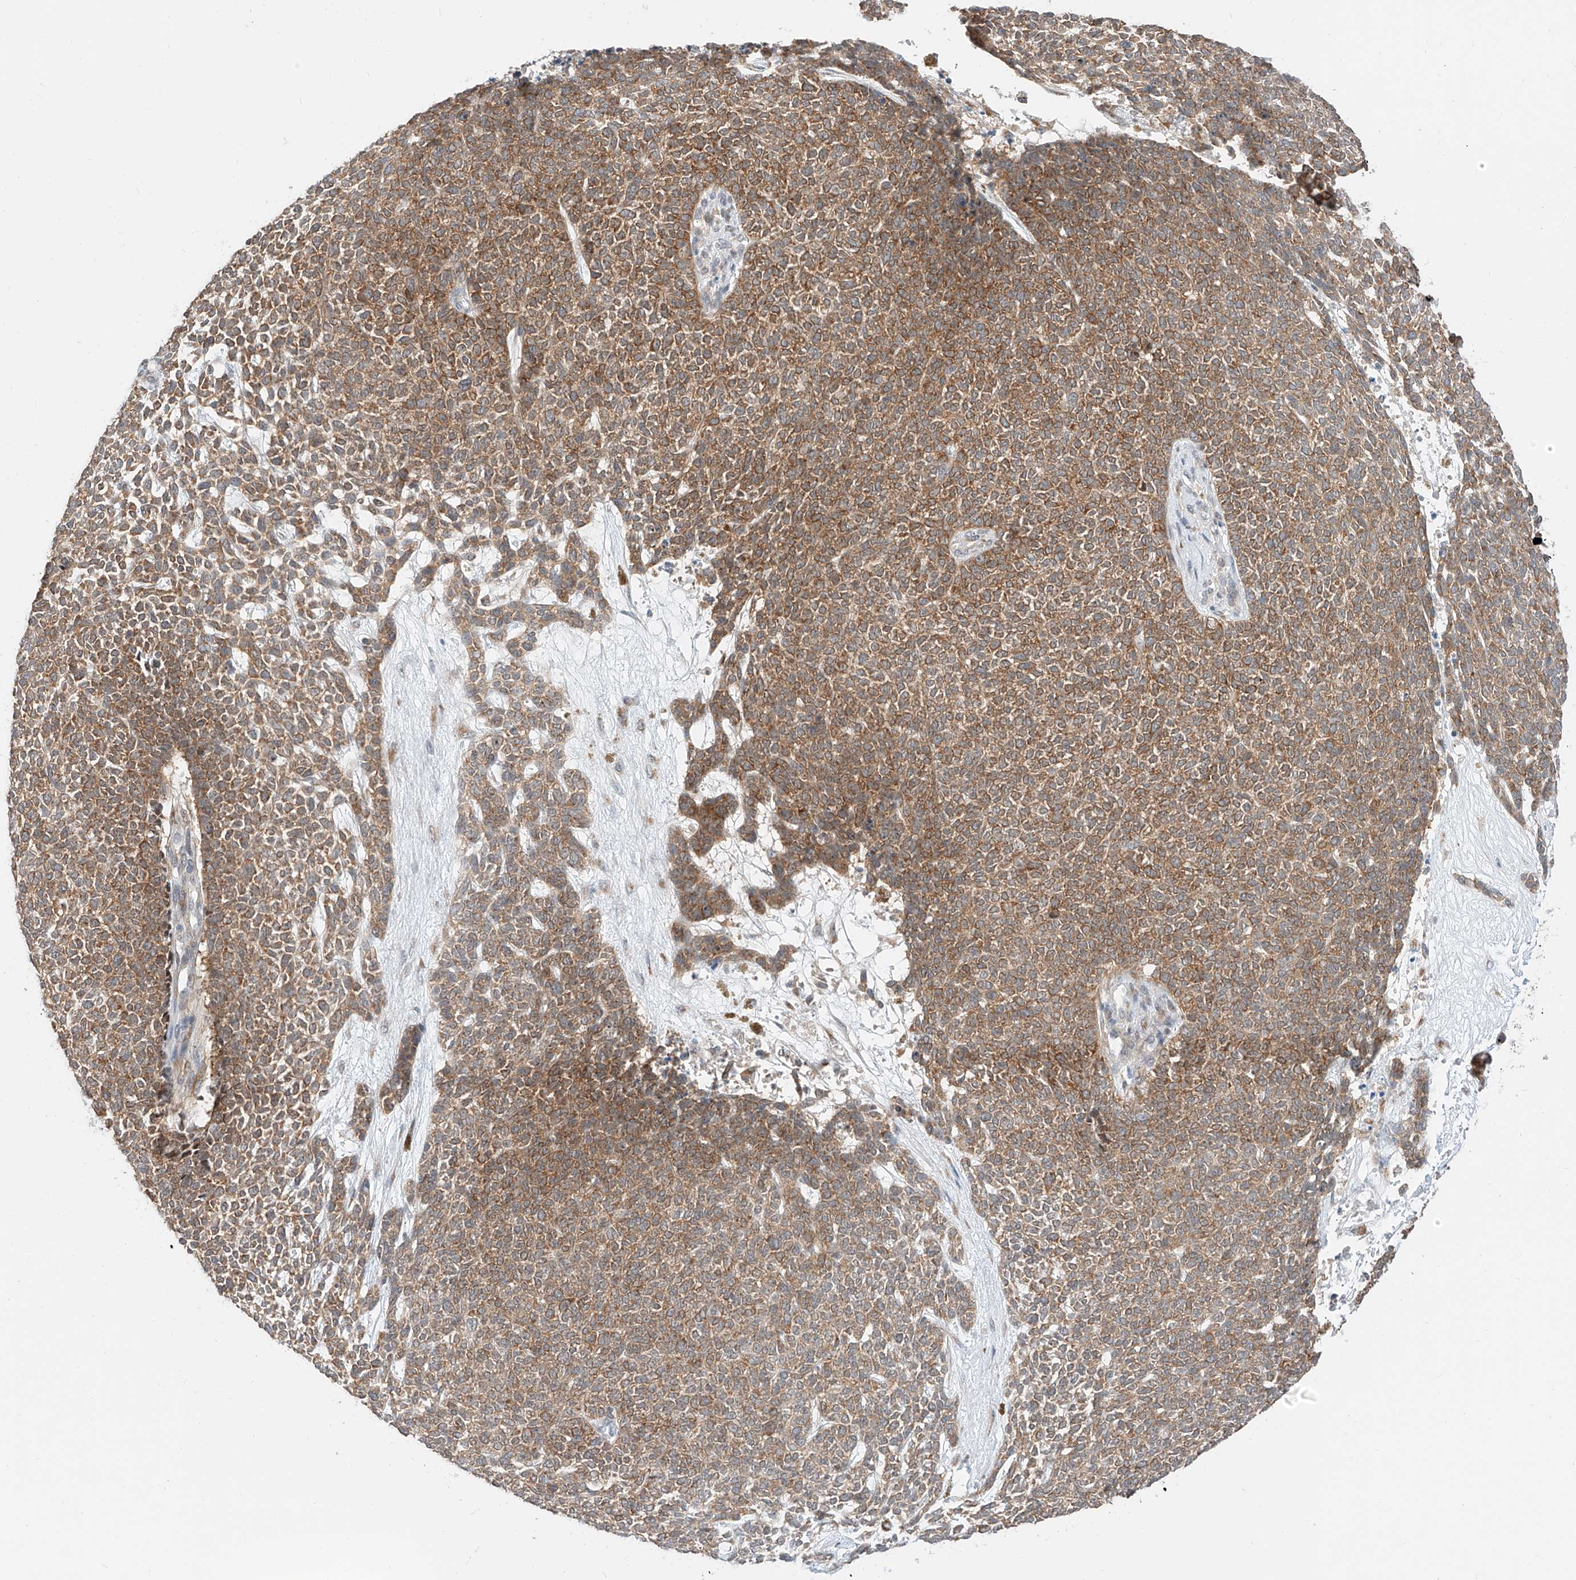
{"staining": {"intensity": "moderate", "quantity": ">75%", "location": "cytoplasmic/membranous"}, "tissue": "skin cancer", "cell_type": "Tumor cells", "image_type": "cancer", "snomed": [{"axis": "morphology", "description": "Basal cell carcinoma"}, {"axis": "topography", "description": "Skin"}], "caption": "Protein expression analysis of human basal cell carcinoma (skin) reveals moderate cytoplasmic/membranous positivity in approximately >75% of tumor cells.", "gene": "CARMIL1", "patient": {"sex": "female", "age": 84}}